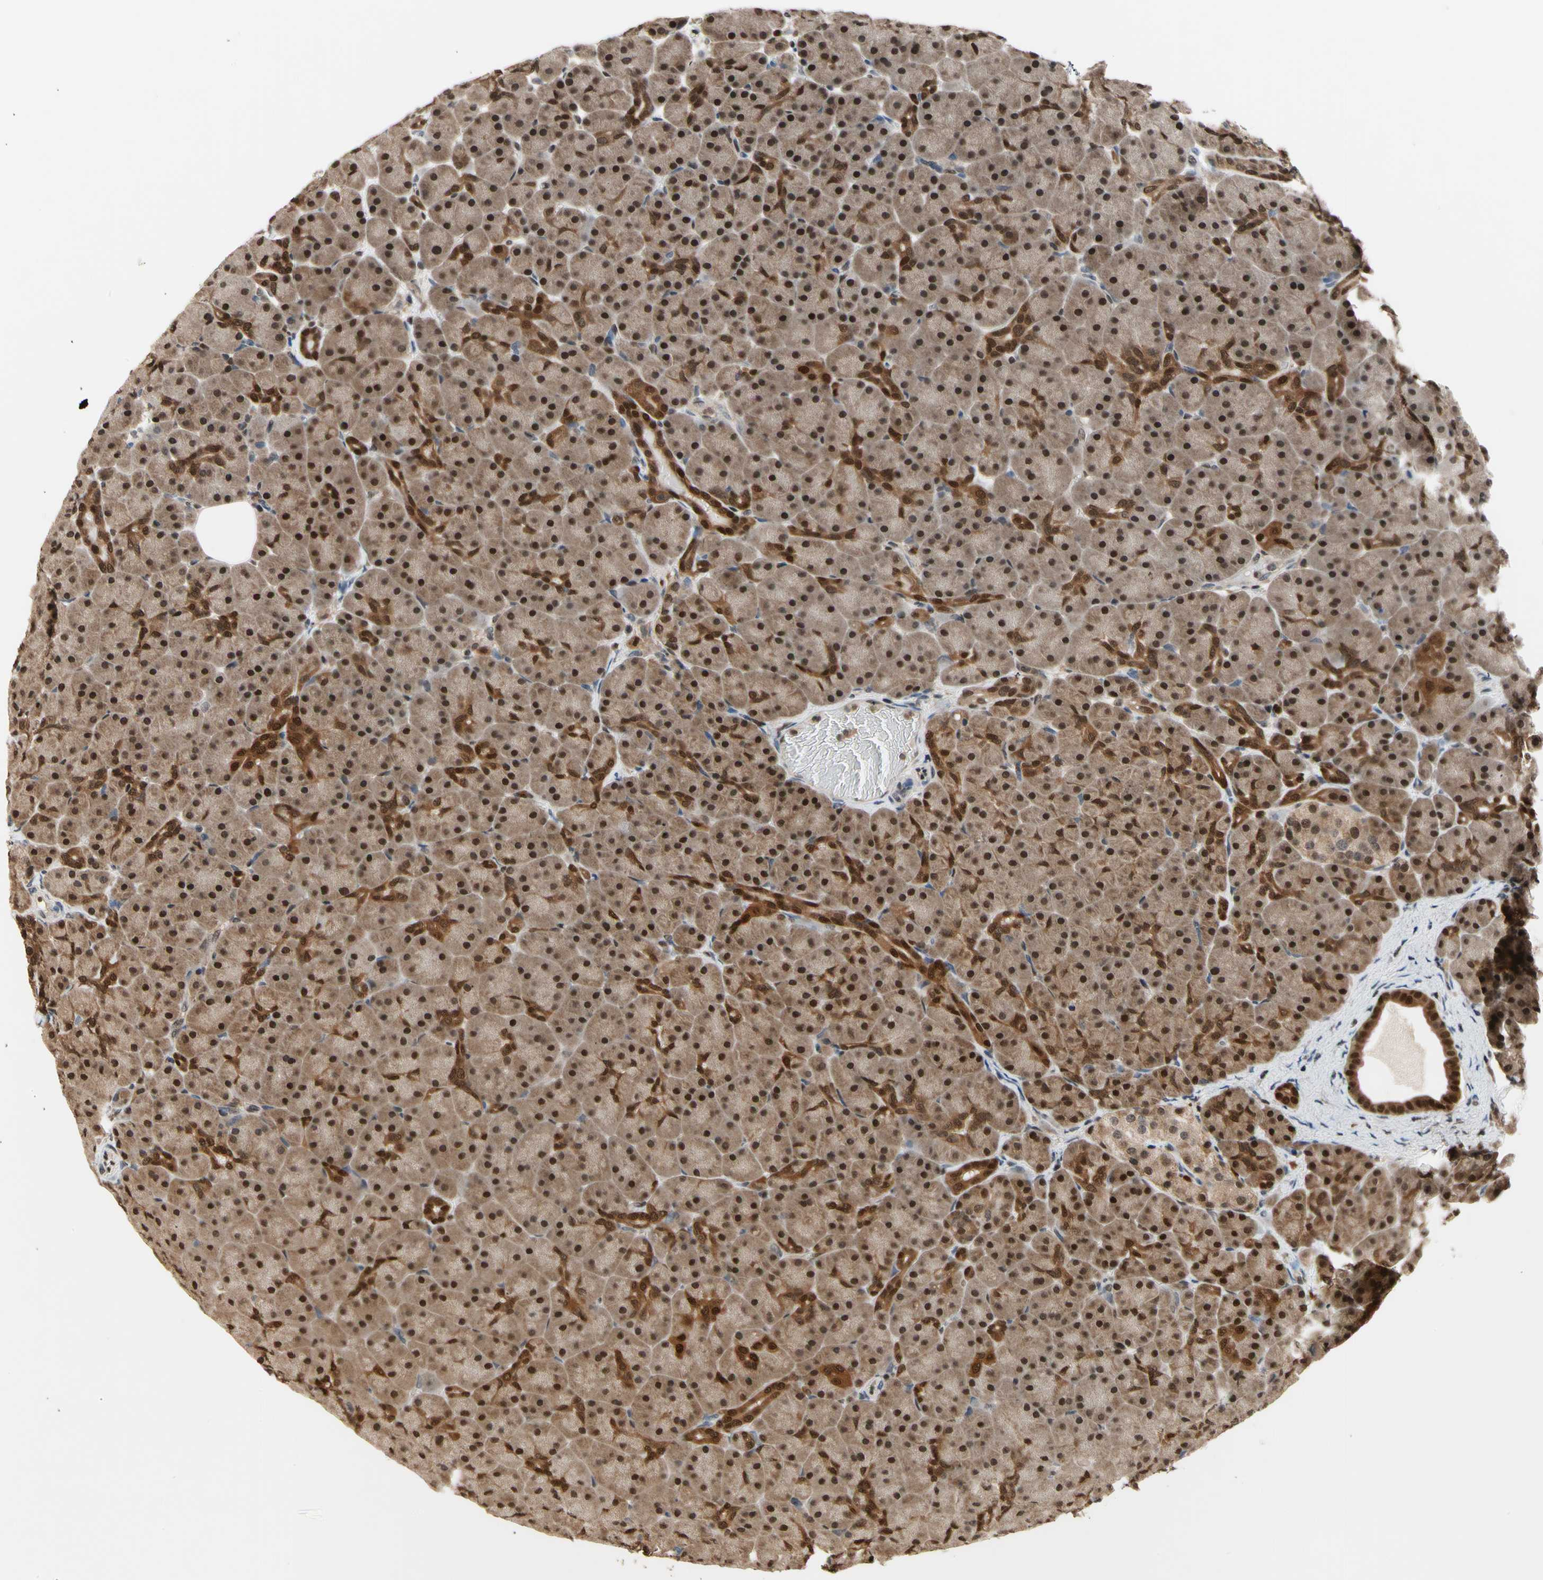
{"staining": {"intensity": "strong", "quantity": ">75%", "location": "nuclear"}, "tissue": "pancreas", "cell_type": "Exocrine glandular cells", "image_type": "normal", "snomed": [{"axis": "morphology", "description": "Normal tissue, NOS"}, {"axis": "topography", "description": "Pancreas"}], "caption": "DAB immunohistochemical staining of benign human pancreas shows strong nuclear protein expression in about >75% of exocrine glandular cells.", "gene": "GSR", "patient": {"sex": "male", "age": 66}}